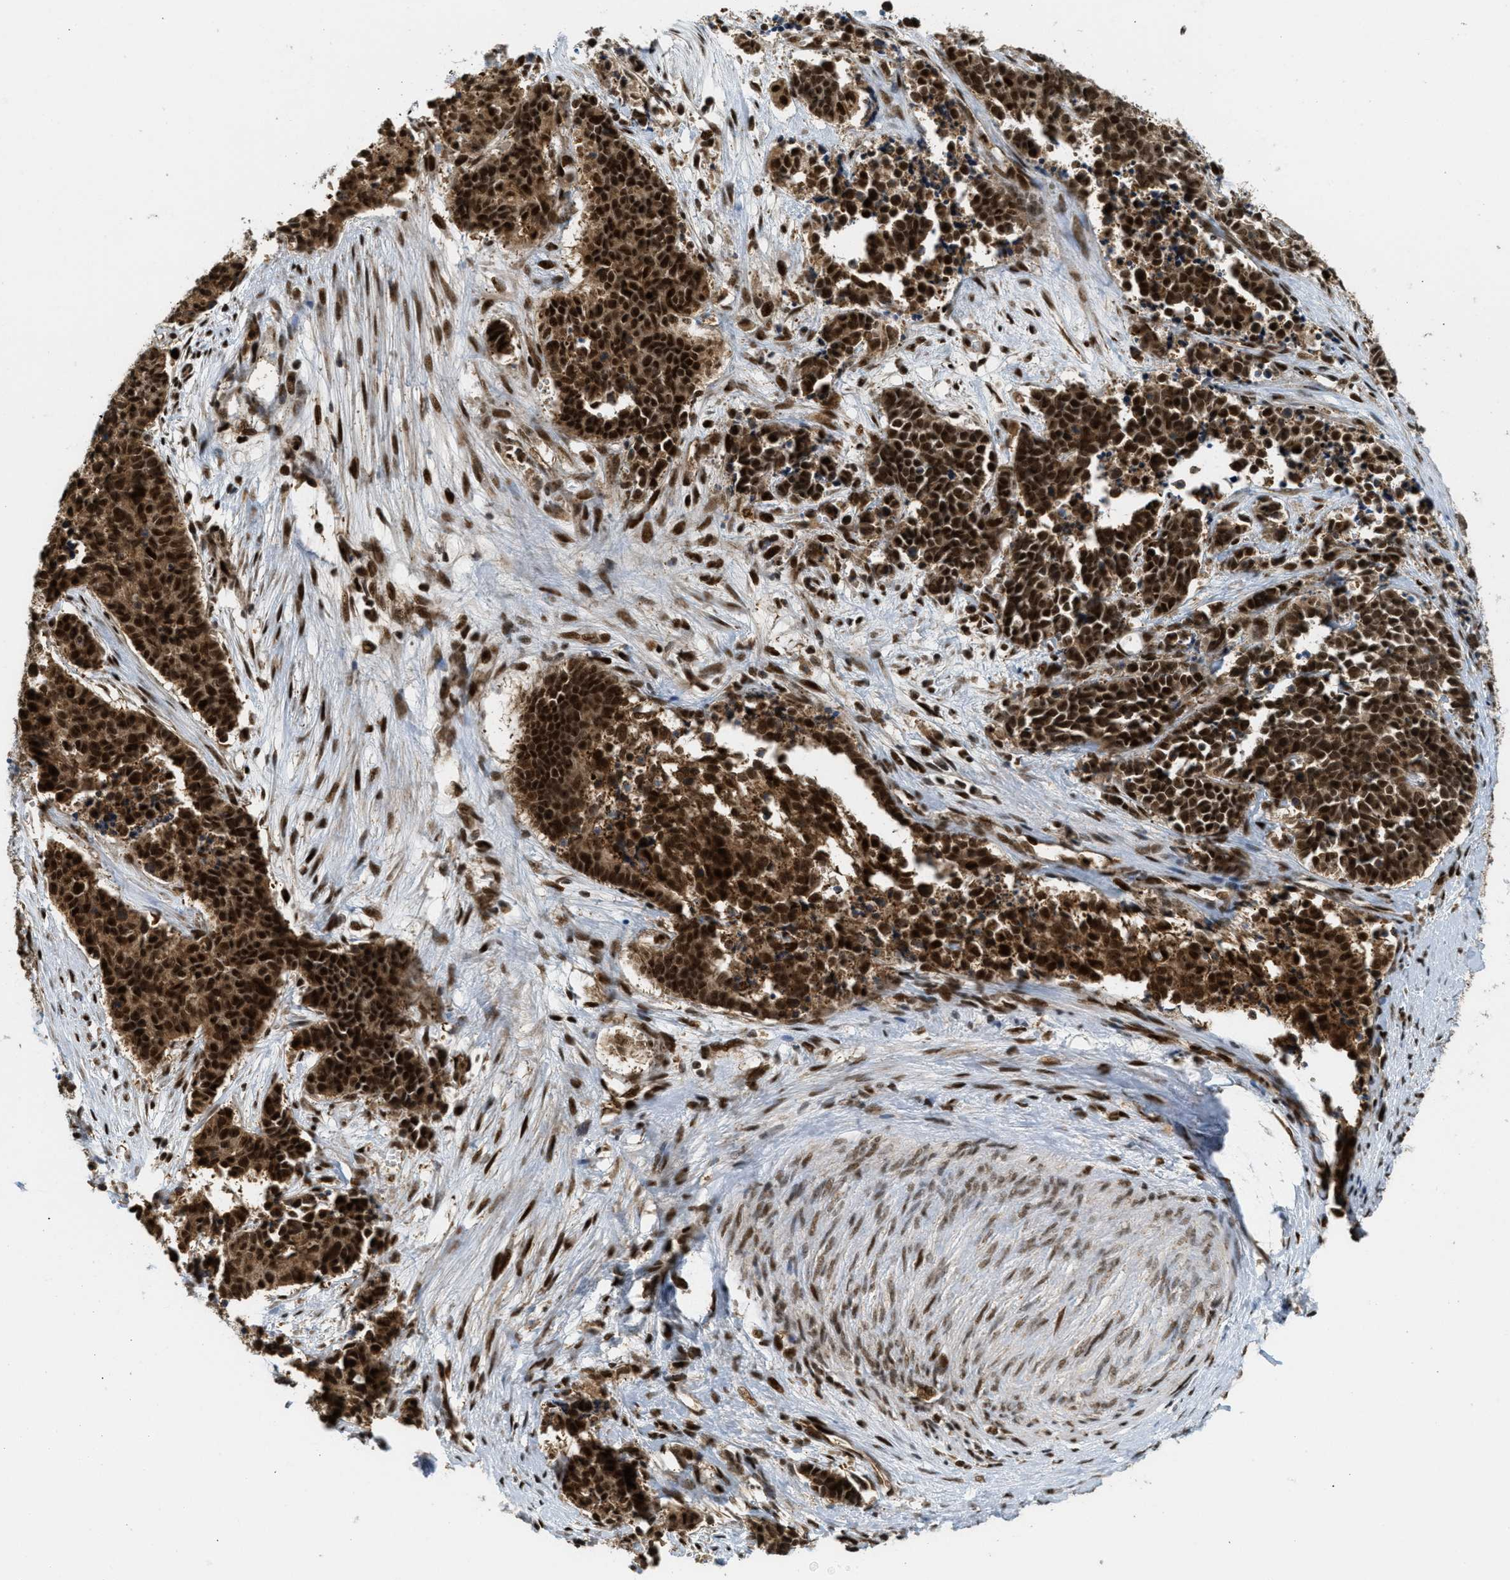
{"staining": {"intensity": "strong", "quantity": ">75%", "location": "cytoplasmic/membranous,nuclear"}, "tissue": "cervical cancer", "cell_type": "Tumor cells", "image_type": "cancer", "snomed": [{"axis": "morphology", "description": "Squamous cell carcinoma, NOS"}, {"axis": "topography", "description": "Cervix"}], "caption": "Immunohistochemistry photomicrograph of neoplastic tissue: human cervical cancer (squamous cell carcinoma) stained using immunohistochemistry (IHC) displays high levels of strong protein expression localized specifically in the cytoplasmic/membranous and nuclear of tumor cells, appearing as a cytoplasmic/membranous and nuclear brown color.", "gene": "TLK1", "patient": {"sex": "female", "age": 35}}